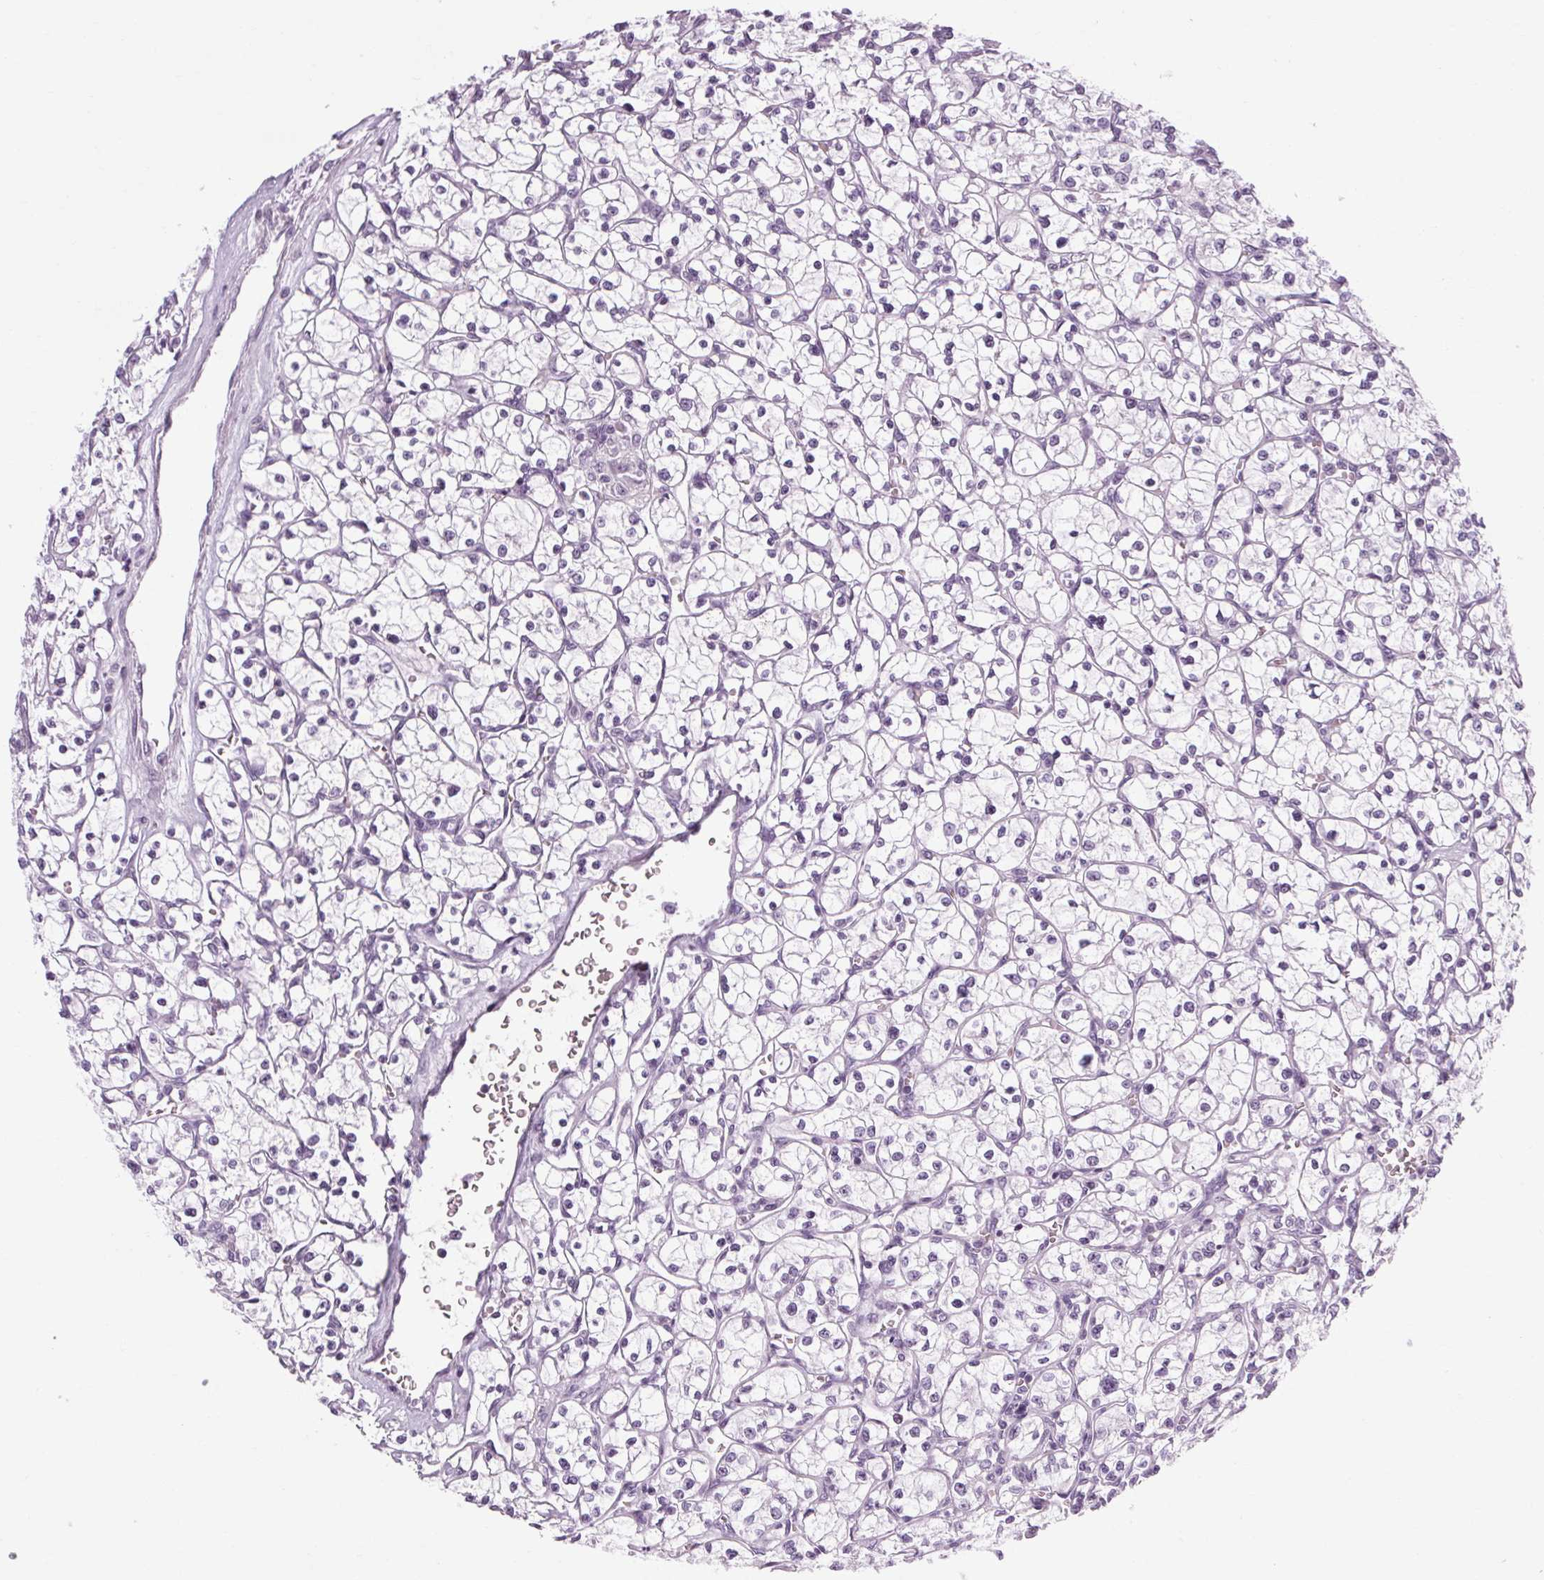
{"staining": {"intensity": "negative", "quantity": "none", "location": "none"}, "tissue": "renal cancer", "cell_type": "Tumor cells", "image_type": "cancer", "snomed": [{"axis": "morphology", "description": "Adenocarcinoma, NOS"}, {"axis": "topography", "description": "Kidney"}], "caption": "Immunohistochemical staining of human adenocarcinoma (renal) reveals no significant staining in tumor cells. (DAB (3,3'-diaminobenzidine) immunohistochemistry (IHC), high magnification).", "gene": "POMC", "patient": {"sex": "female", "age": 64}}